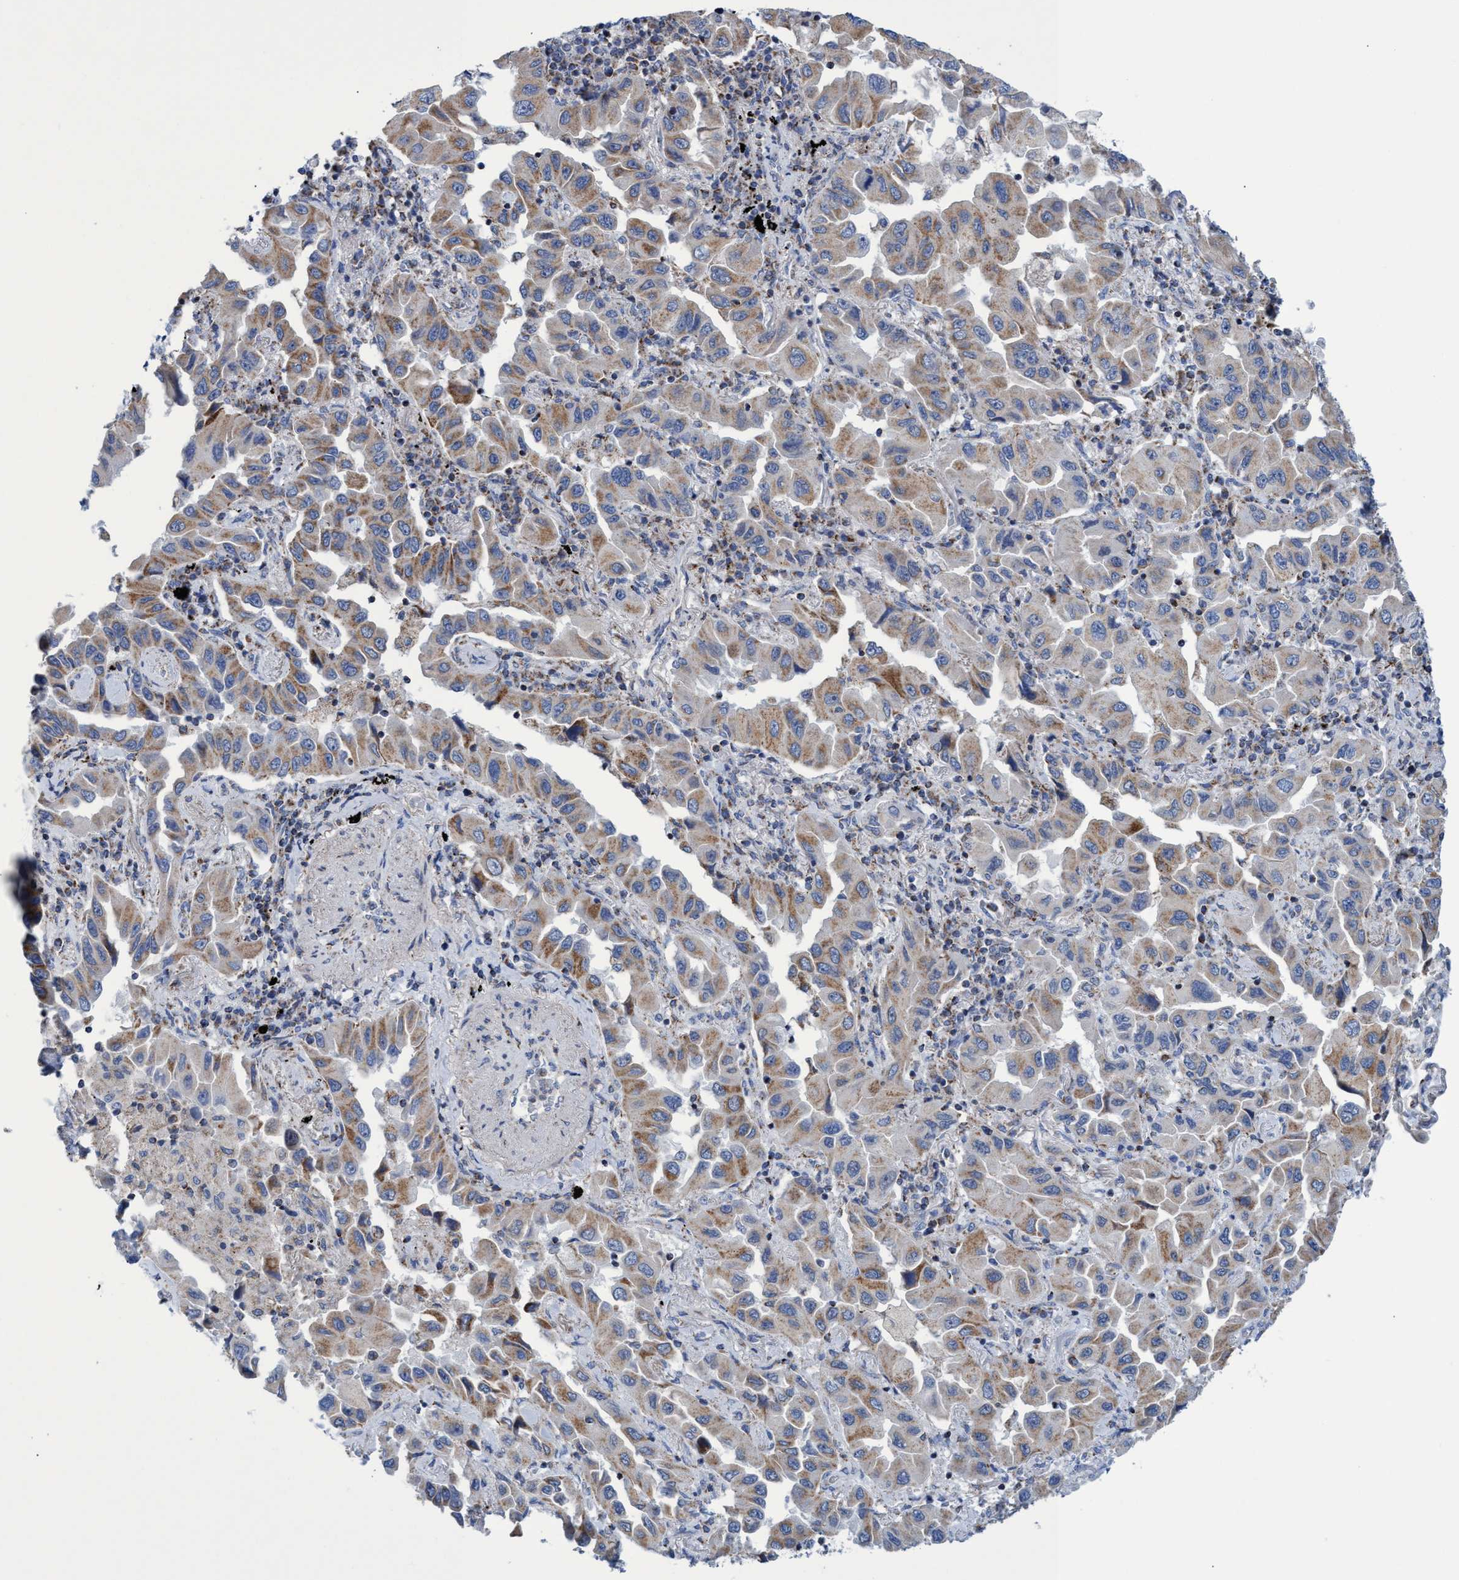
{"staining": {"intensity": "moderate", "quantity": ">75%", "location": "cytoplasmic/membranous"}, "tissue": "lung cancer", "cell_type": "Tumor cells", "image_type": "cancer", "snomed": [{"axis": "morphology", "description": "Adenocarcinoma, NOS"}, {"axis": "topography", "description": "Lung"}], "caption": "Lung adenocarcinoma stained with a protein marker reveals moderate staining in tumor cells.", "gene": "ZNF750", "patient": {"sex": "female", "age": 65}}